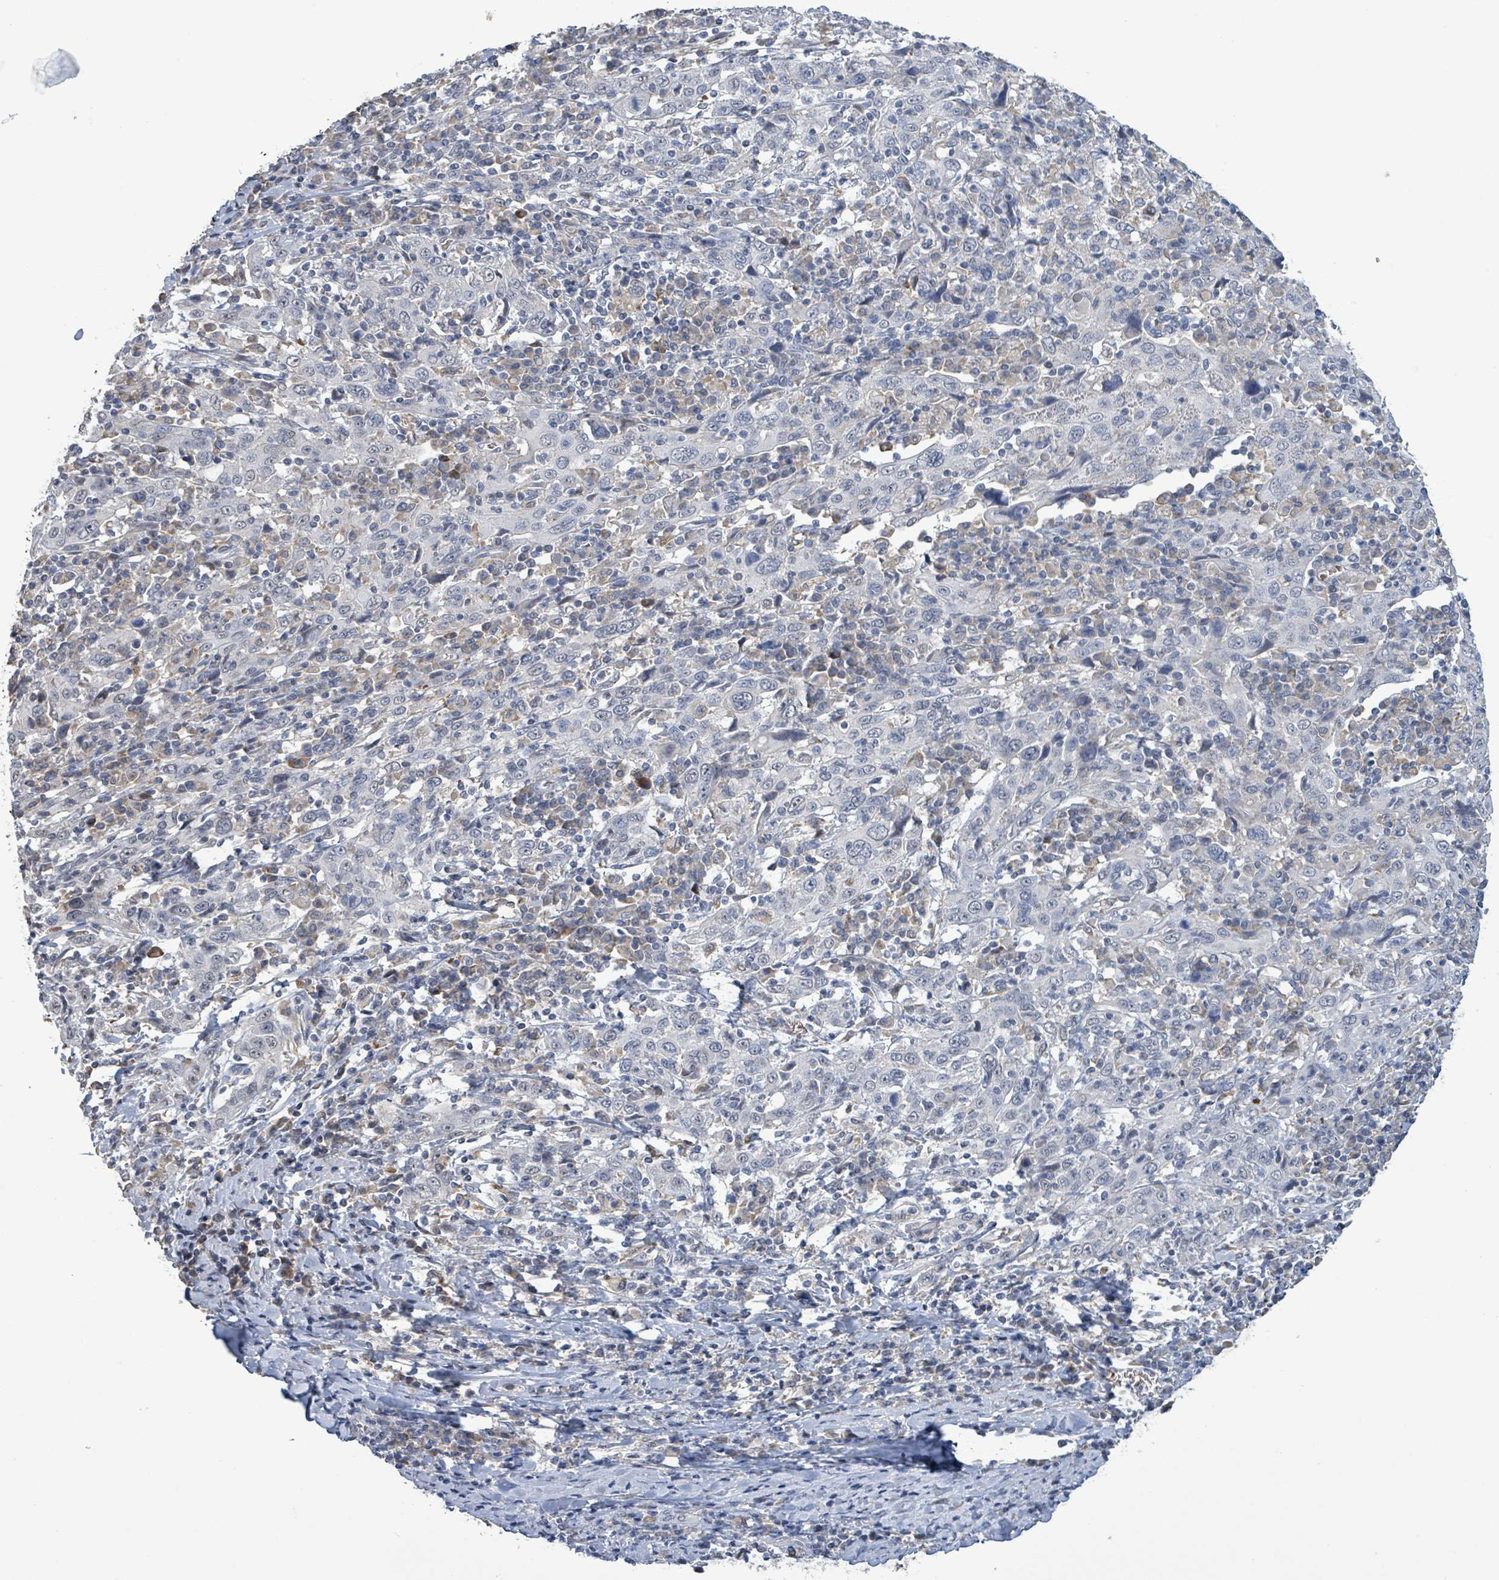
{"staining": {"intensity": "negative", "quantity": "none", "location": "none"}, "tissue": "cervical cancer", "cell_type": "Tumor cells", "image_type": "cancer", "snomed": [{"axis": "morphology", "description": "Squamous cell carcinoma, NOS"}, {"axis": "topography", "description": "Cervix"}], "caption": "Immunohistochemistry (IHC) photomicrograph of squamous cell carcinoma (cervical) stained for a protein (brown), which reveals no staining in tumor cells.", "gene": "SEBOX", "patient": {"sex": "female", "age": 46}}